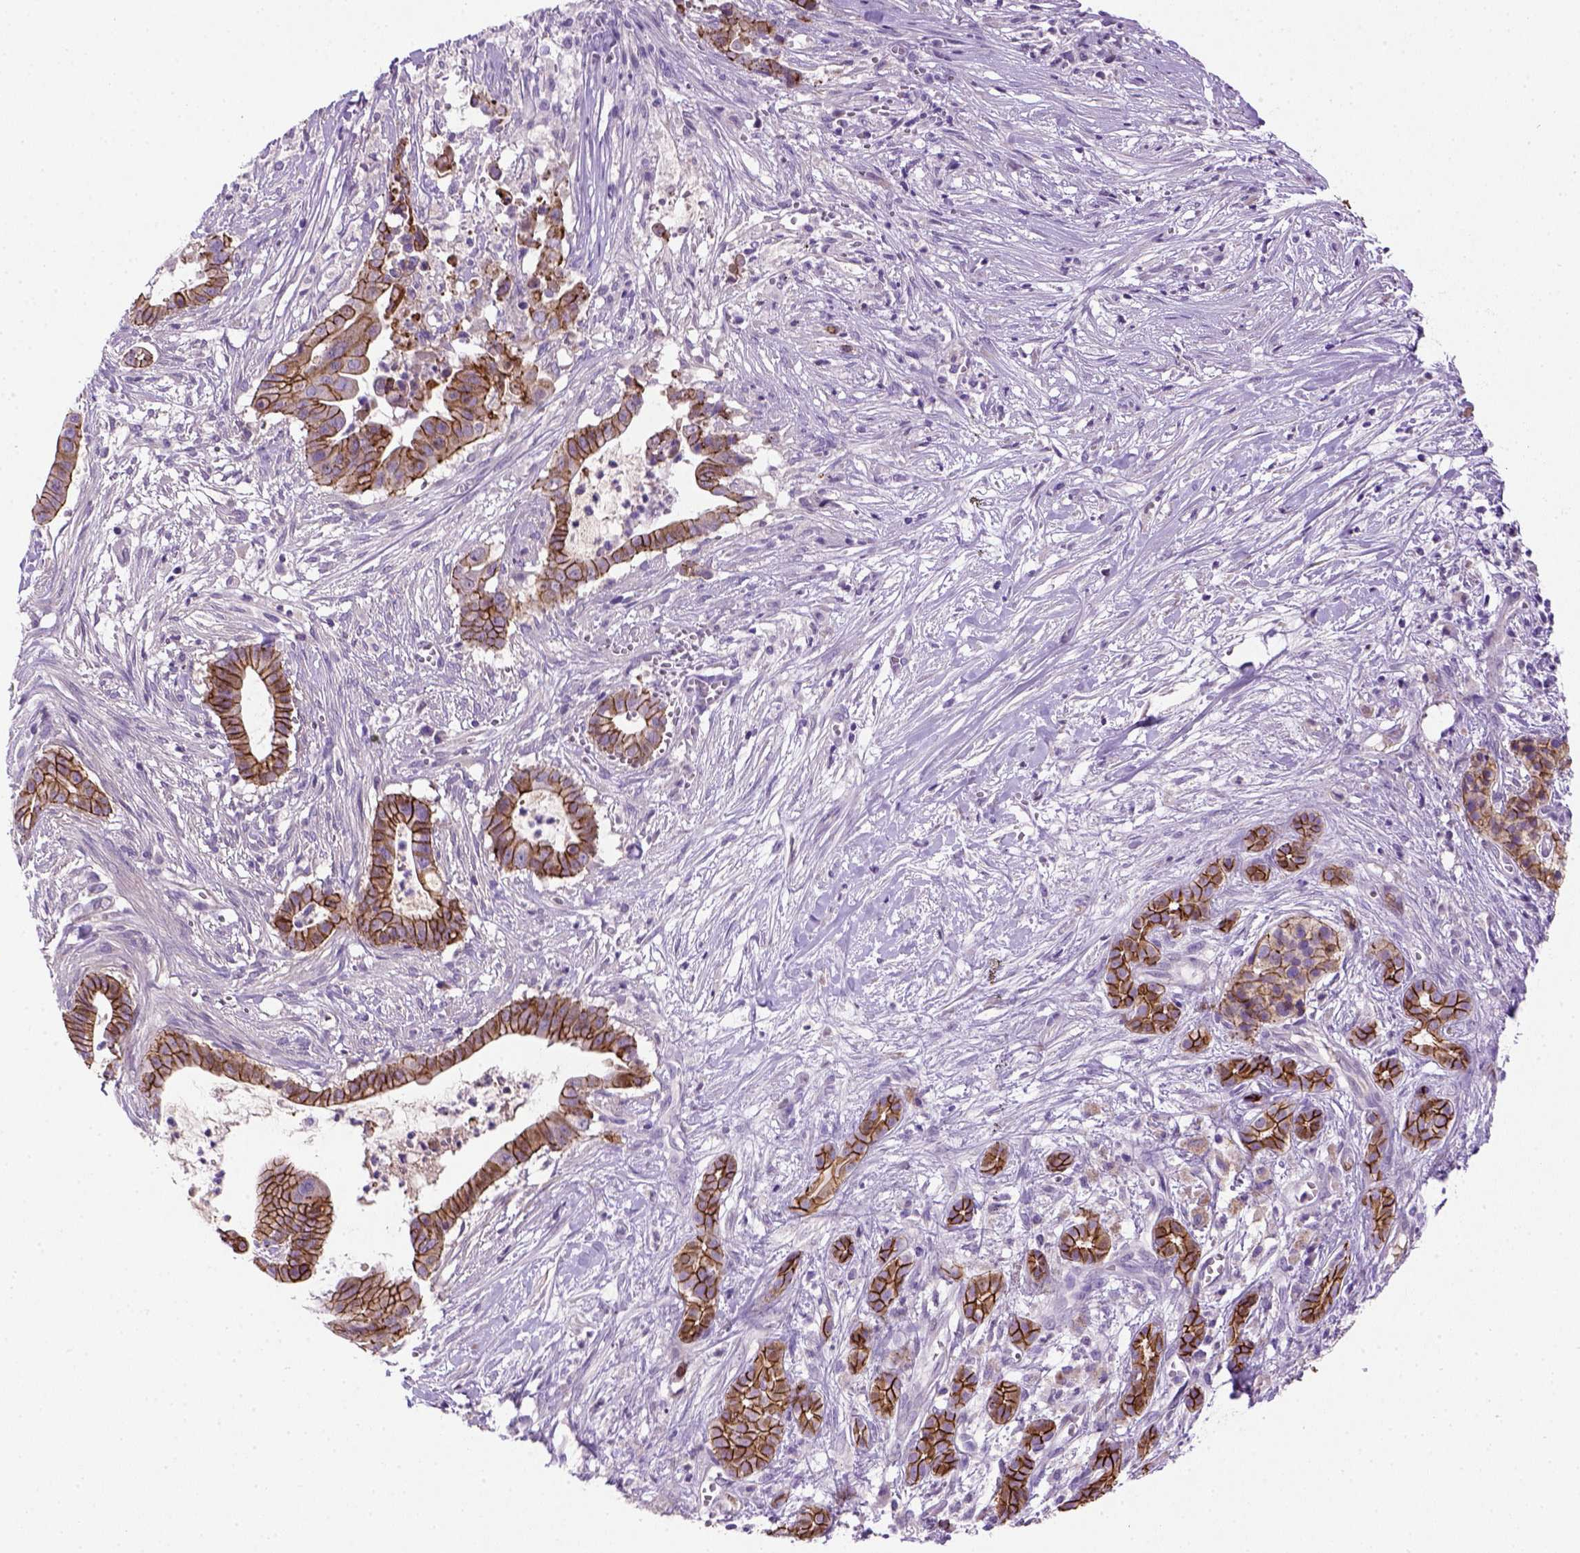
{"staining": {"intensity": "moderate", "quantity": ">75%", "location": "cytoplasmic/membranous"}, "tissue": "pancreatic cancer", "cell_type": "Tumor cells", "image_type": "cancer", "snomed": [{"axis": "morphology", "description": "Adenocarcinoma, NOS"}, {"axis": "topography", "description": "Pancreas"}], "caption": "Pancreatic cancer (adenocarcinoma) stained for a protein (brown) exhibits moderate cytoplasmic/membranous positive expression in approximately >75% of tumor cells.", "gene": "CDH1", "patient": {"sex": "male", "age": 61}}